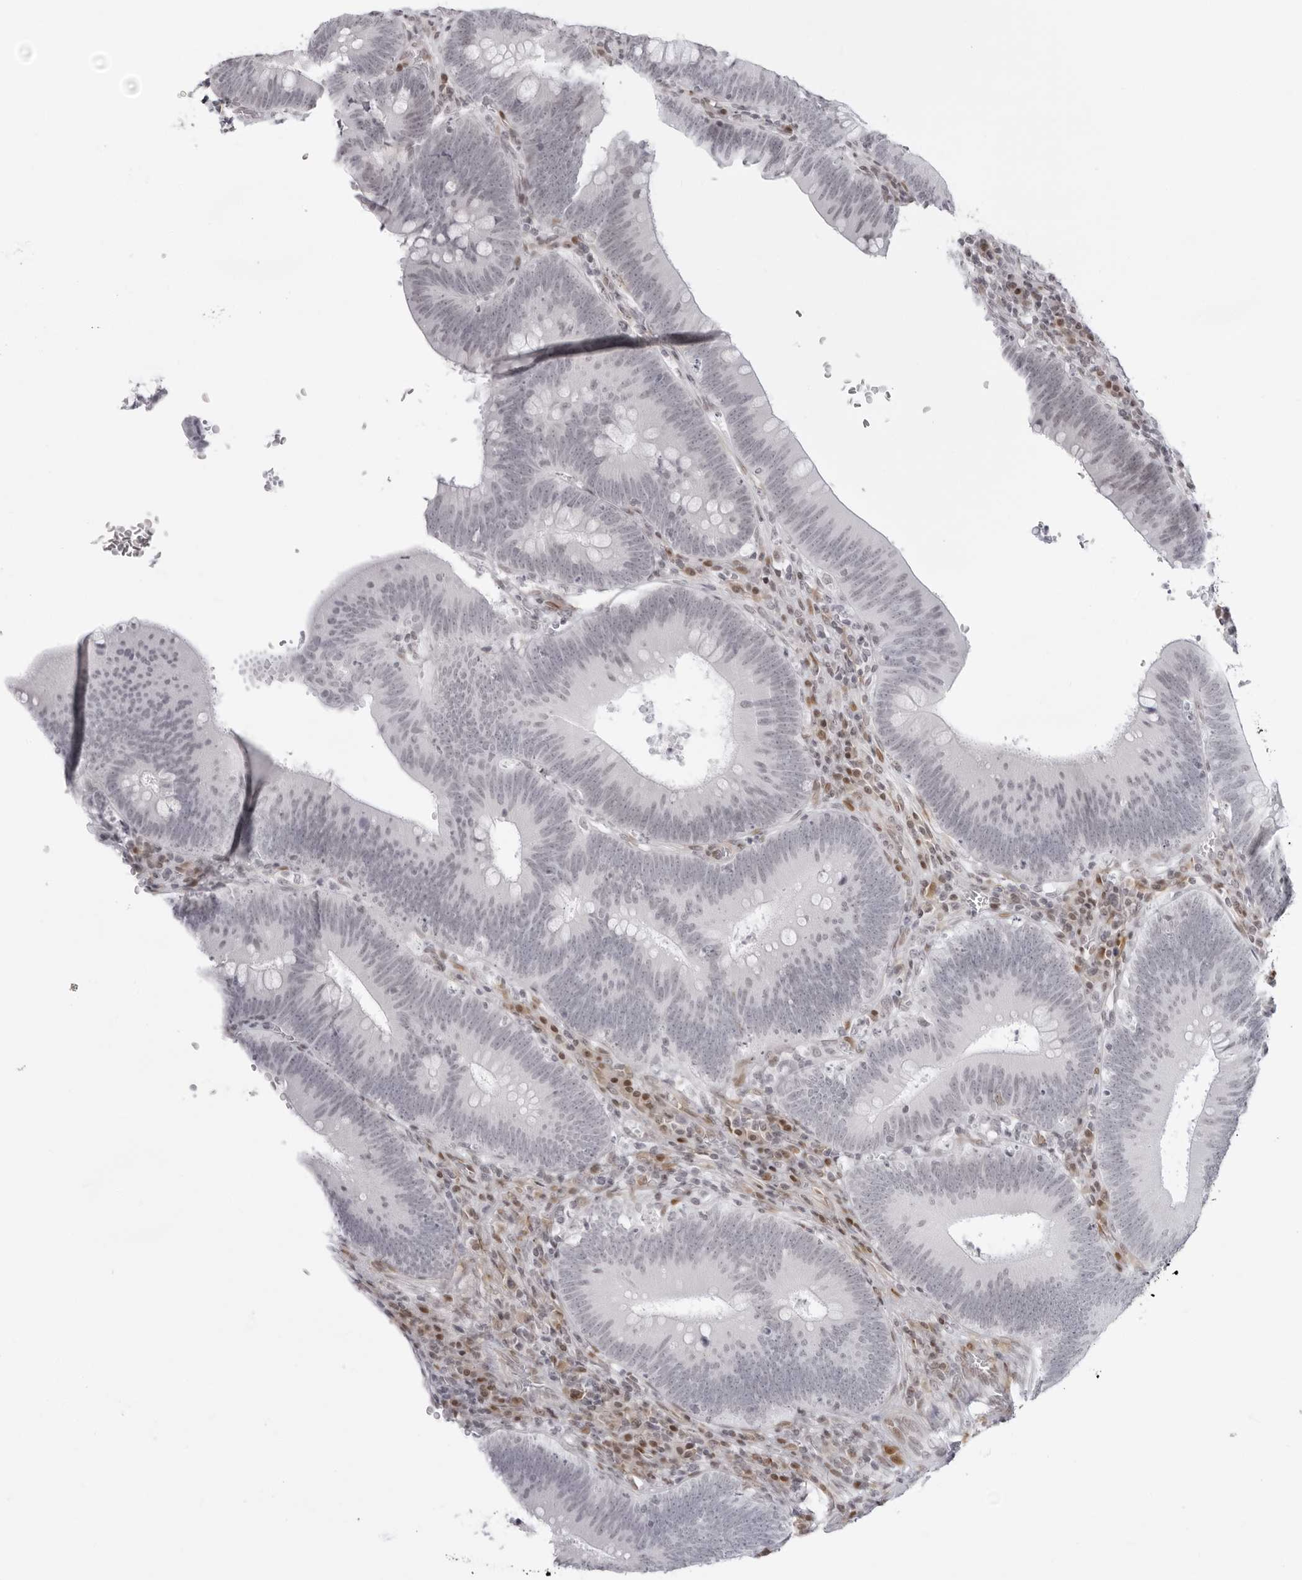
{"staining": {"intensity": "negative", "quantity": "none", "location": "none"}, "tissue": "colorectal cancer", "cell_type": "Tumor cells", "image_type": "cancer", "snomed": [{"axis": "morphology", "description": "Normal tissue, NOS"}, {"axis": "topography", "description": "Colon"}], "caption": "High power microscopy photomicrograph of an immunohistochemistry (IHC) micrograph of colorectal cancer, revealing no significant expression in tumor cells.", "gene": "NTPCR", "patient": {"sex": "female", "age": 82}}